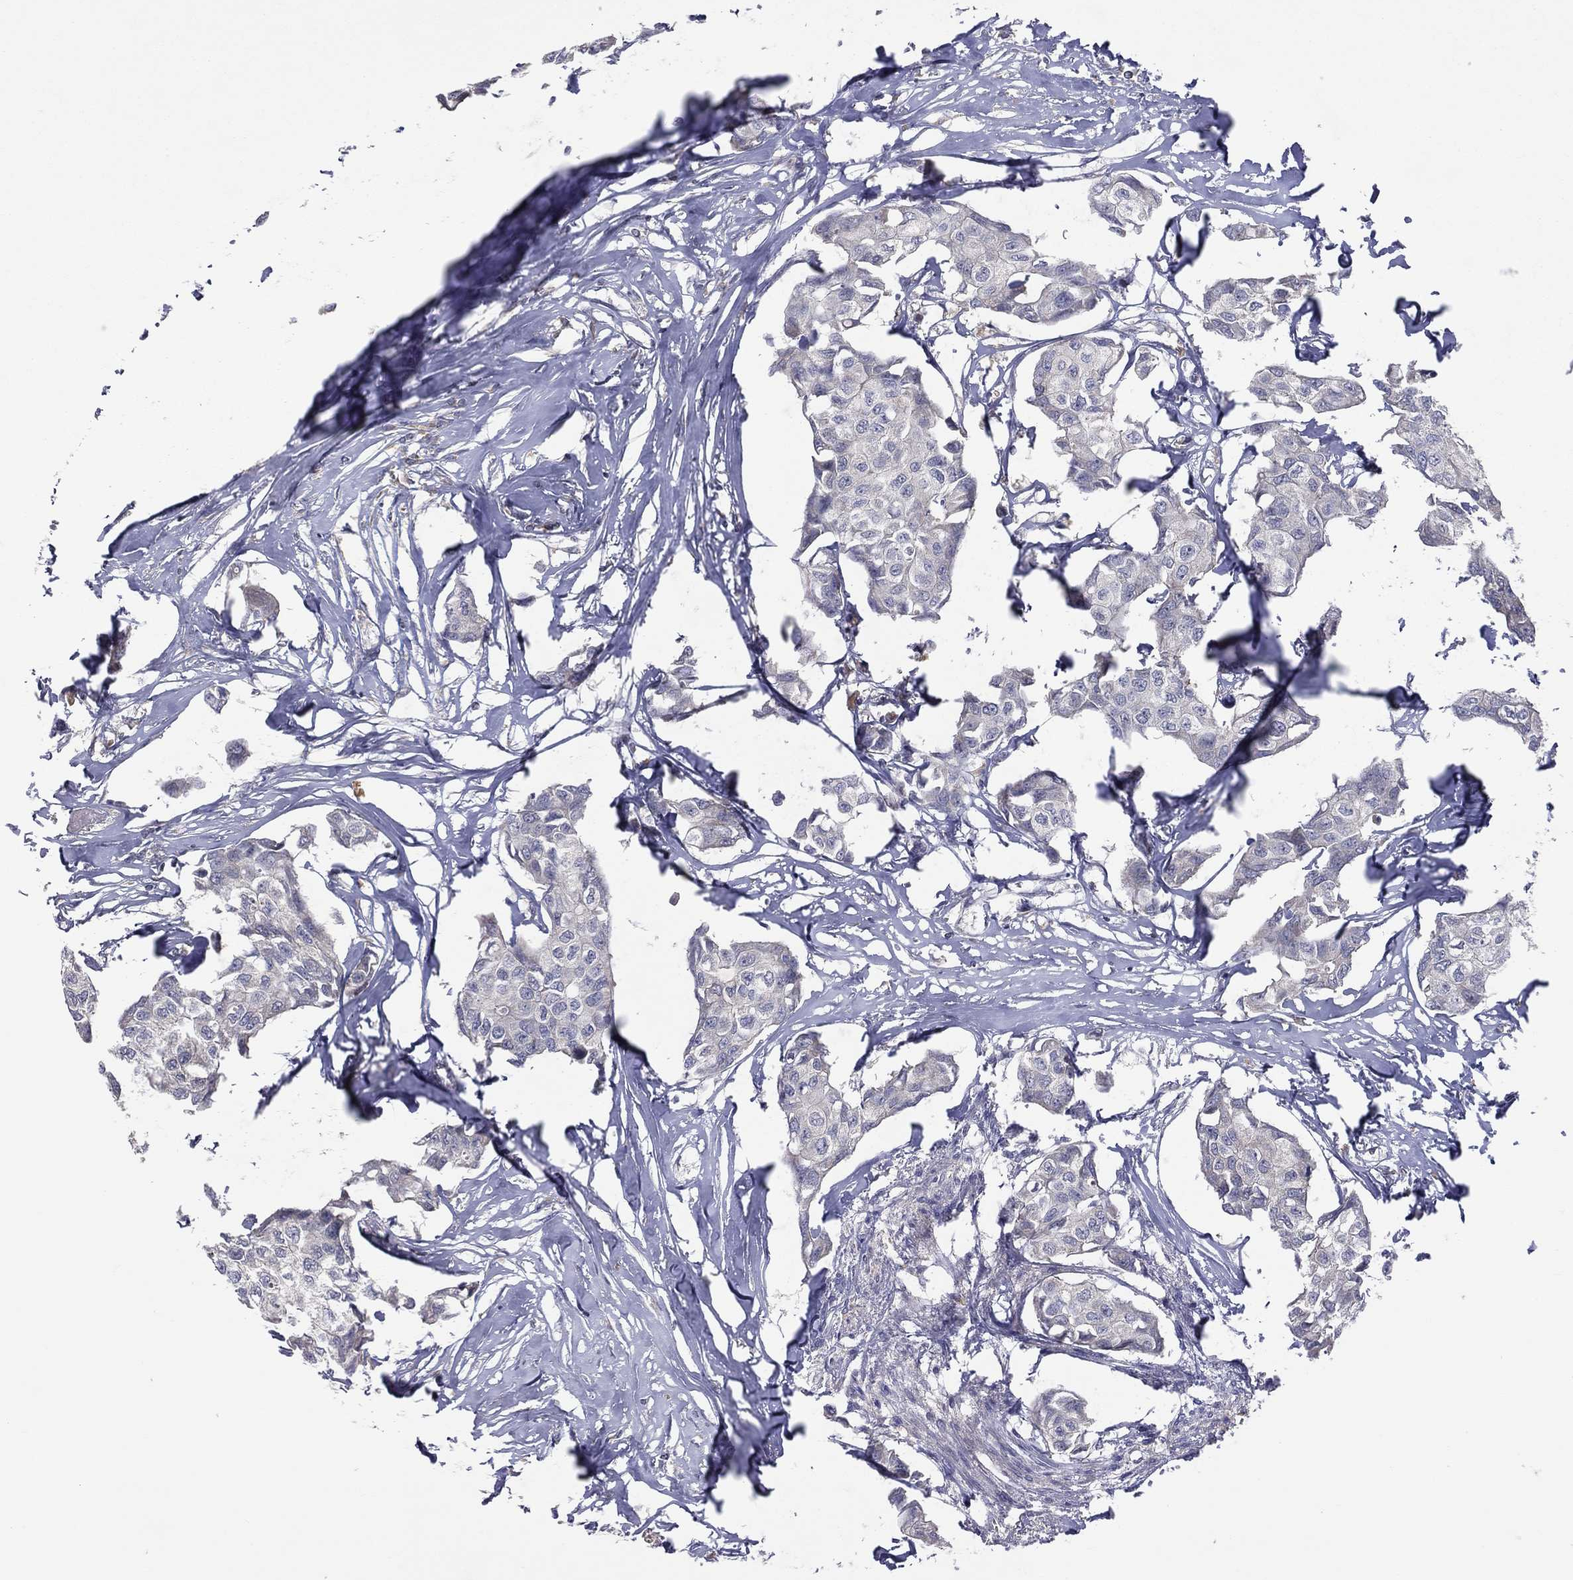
{"staining": {"intensity": "negative", "quantity": "none", "location": "none"}, "tissue": "breast cancer", "cell_type": "Tumor cells", "image_type": "cancer", "snomed": [{"axis": "morphology", "description": "Duct carcinoma"}, {"axis": "topography", "description": "Breast"}], "caption": "Immunohistochemistry of breast intraductal carcinoma reveals no staining in tumor cells.", "gene": "STARD3", "patient": {"sex": "female", "age": 80}}